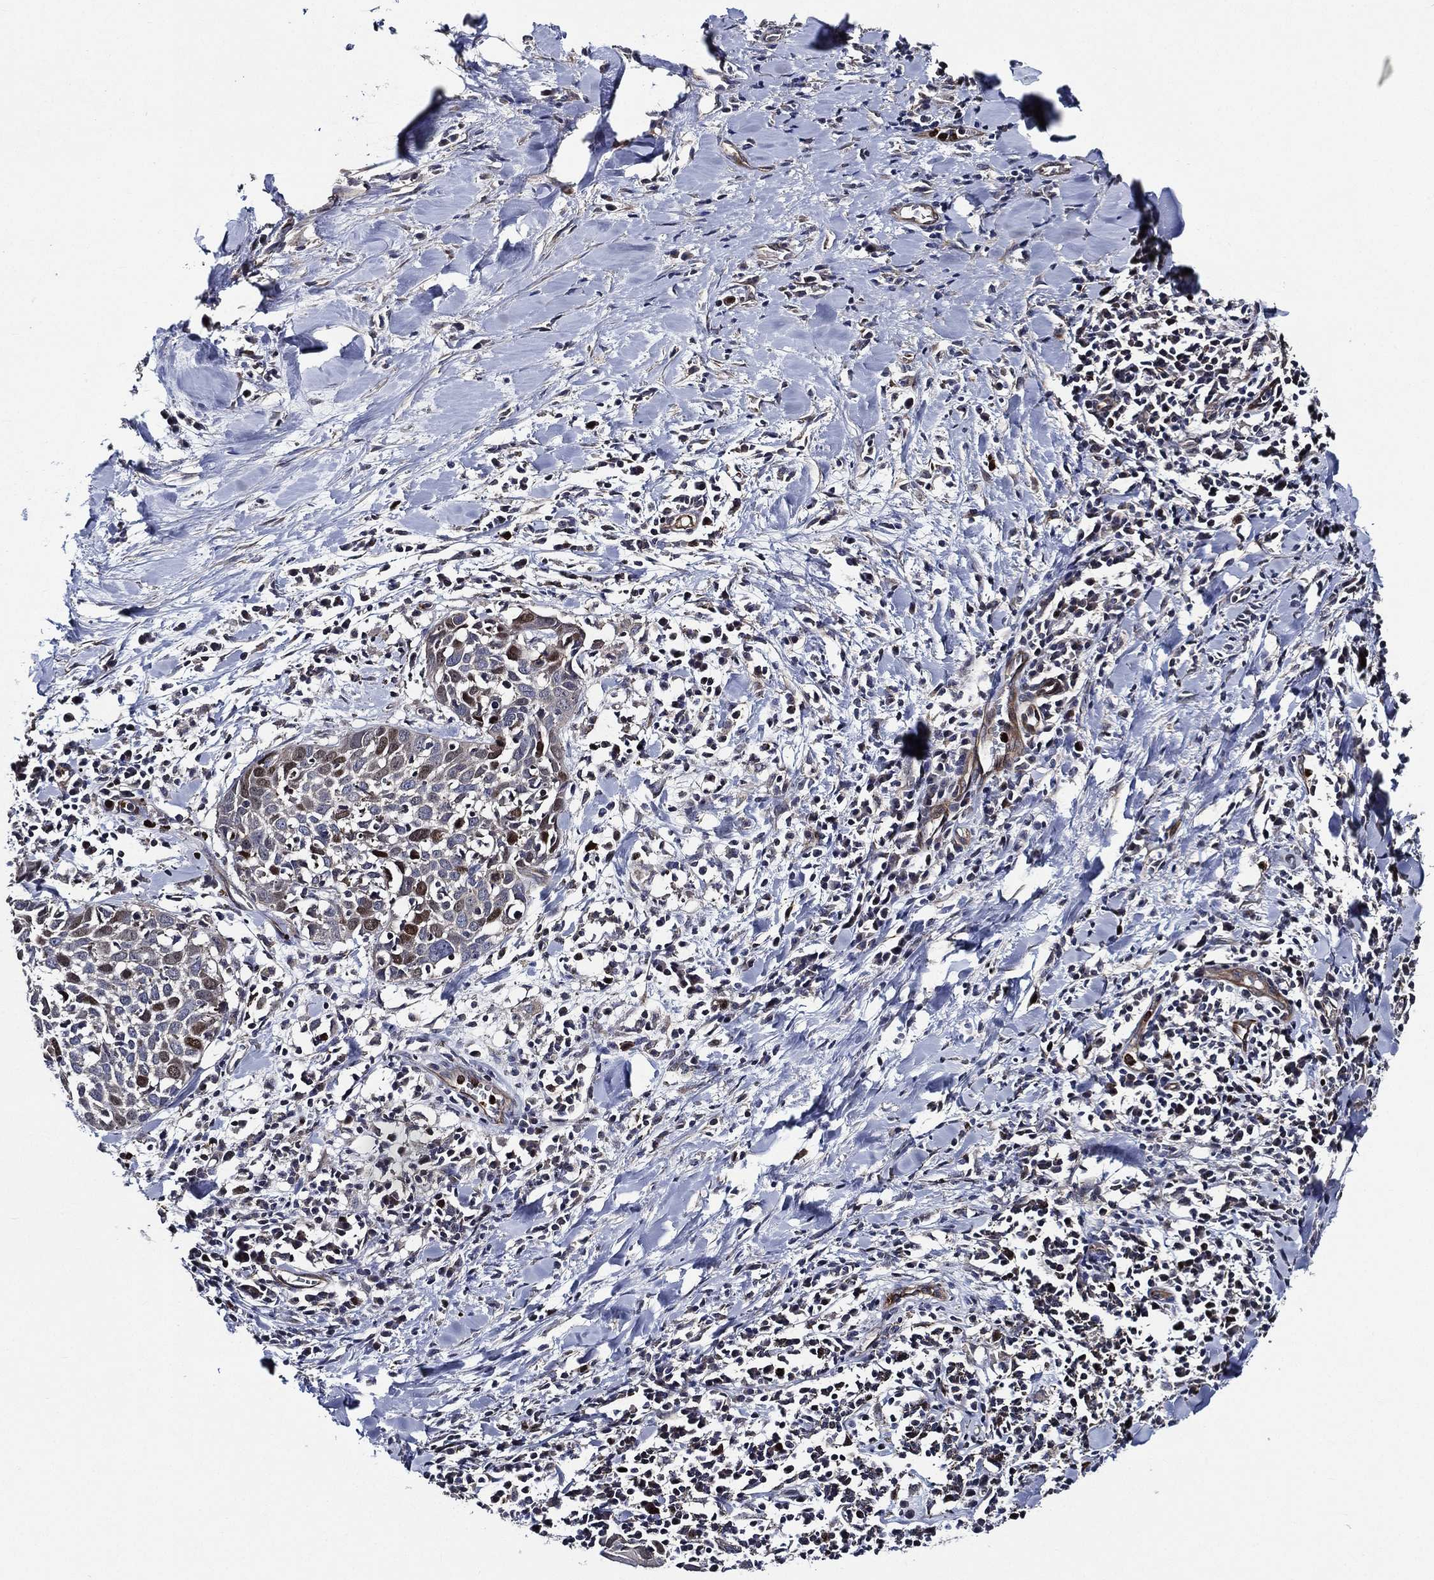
{"staining": {"intensity": "moderate", "quantity": "<25%", "location": "nuclear"}, "tissue": "lung cancer", "cell_type": "Tumor cells", "image_type": "cancer", "snomed": [{"axis": "morphology", "description": "Squamous cell carcinoma, NOS"}, {"axis": "topography", "description": "Lung"}], "caption": "Protein staining of squamous cell carcinoma (lung) tissue reveals moderate nuclear staining in about <25% of tumor cells.", "gene": "KIF20B", "patient": {"sex": "male", "age": 57}}